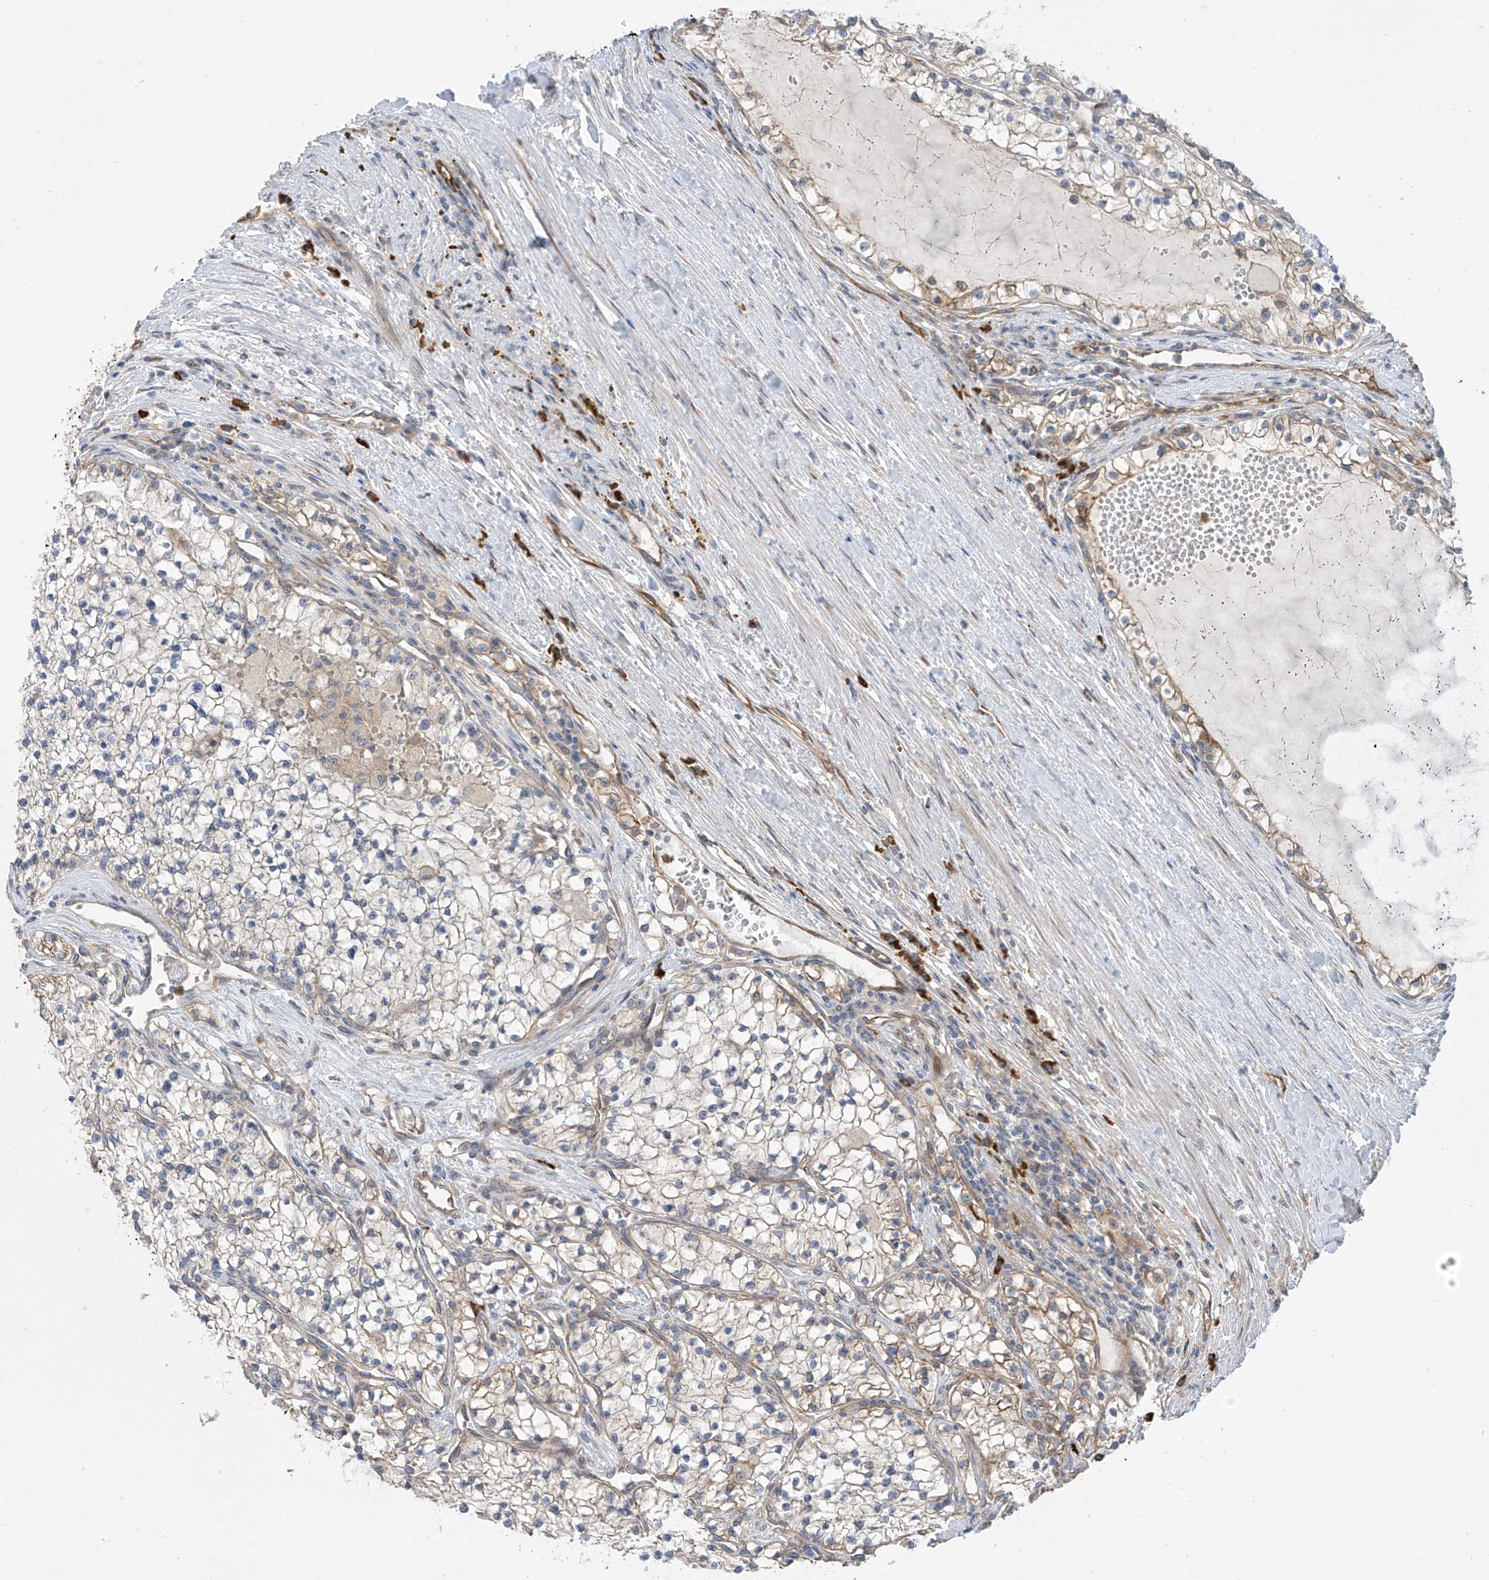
{"staining": {"intensity": "moderate", "quantity": "<25%", "location": "cytoplasmic/membranous"}, "tissue": "renal cancer", "cell_type": "Tumor cells", "image_type": "cancer", "snomed": [{"axis": "morphology", "description": "Normal tissue, NOS"}, {"axis": "morphology", "description": "Adenocarcinoma, NOS"}, {"axis": "topography", "description": "Kidney"}], "caption": "Adenocarcinoma (renal) stained with a brown dye shows moderate cytoplasmic/membranous positive expression in approximately <25% of tumor cells.", "gene": "KIAA1522", "patient": {"sex": "male", "age": 68}}